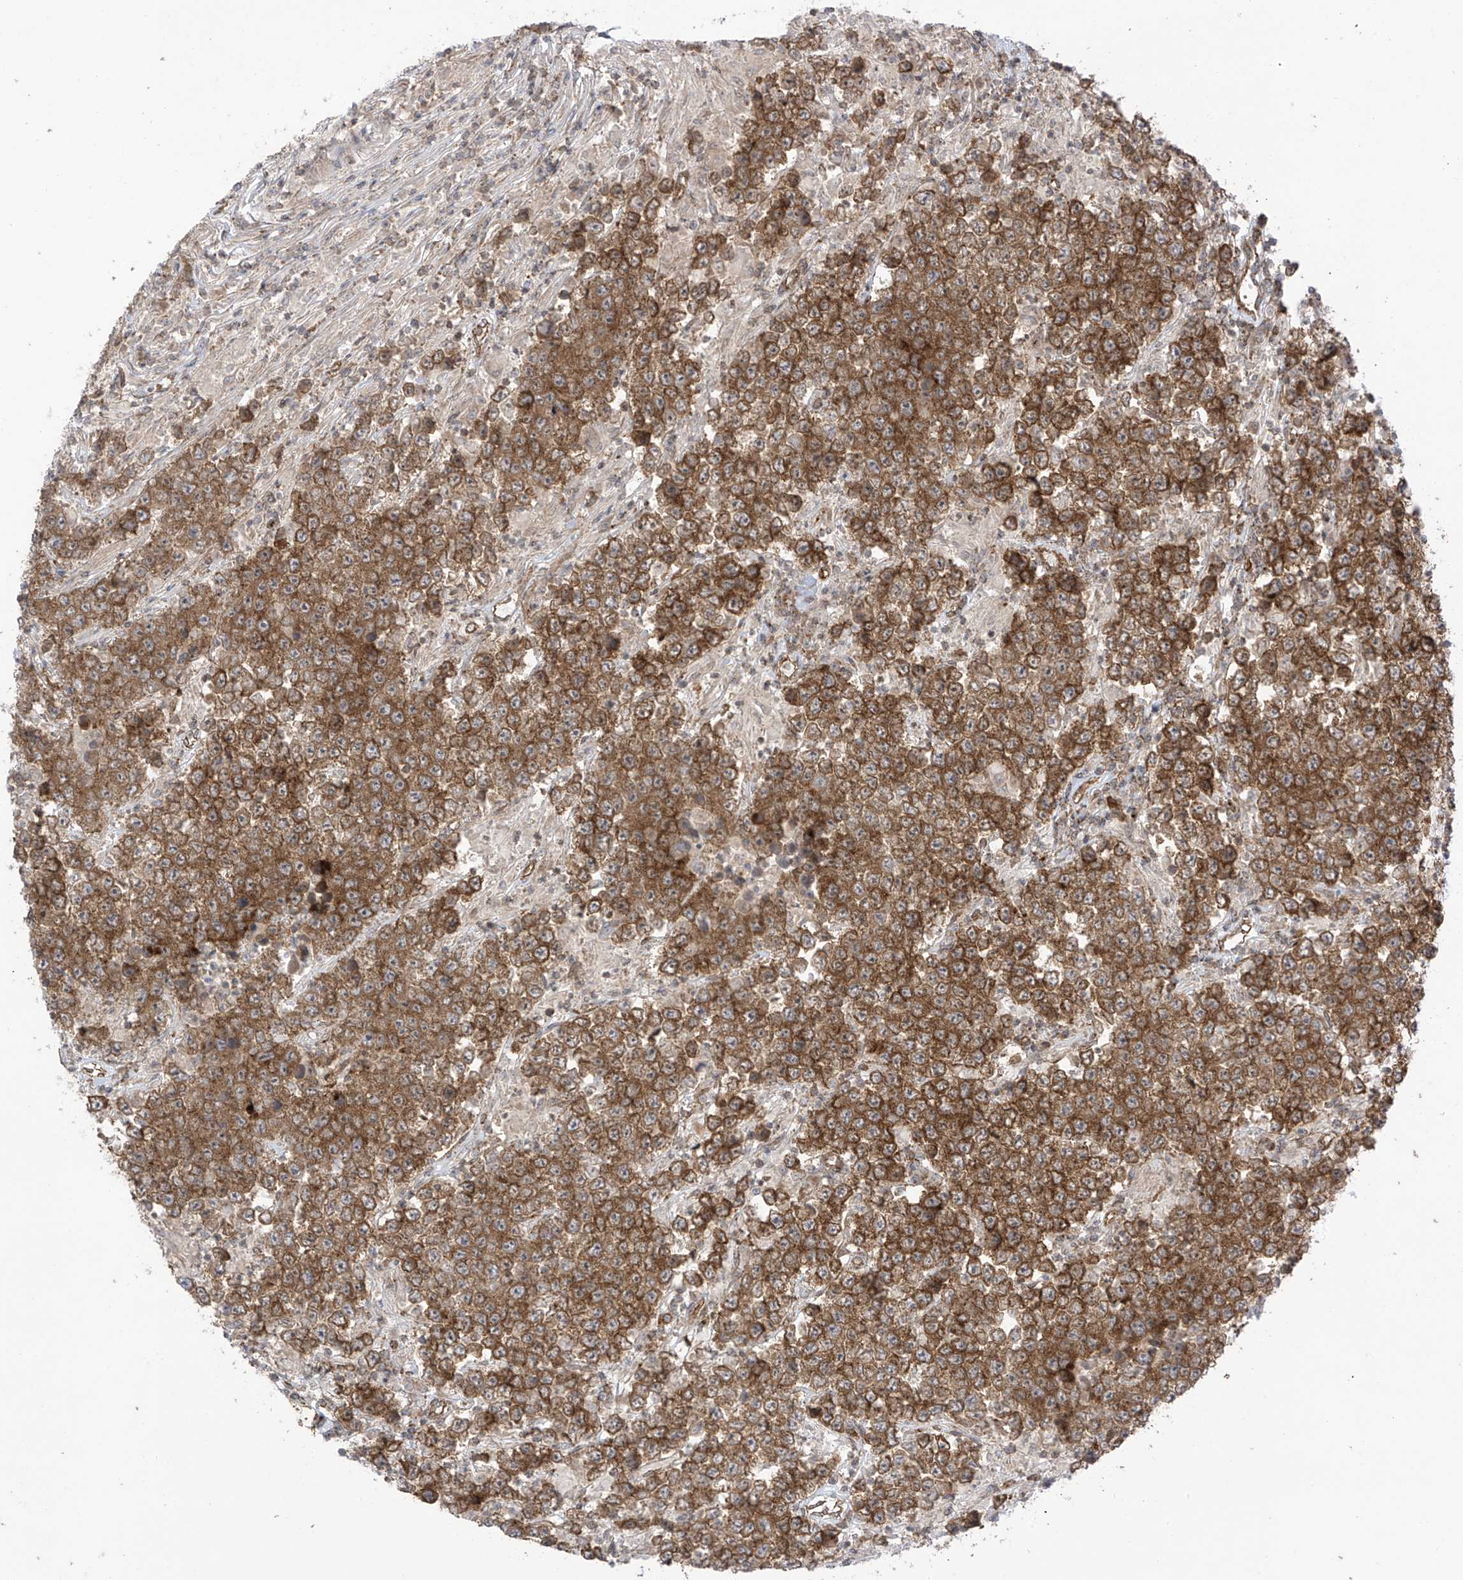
{"staining": {"intensity": "moderate", "quantity": ">75%", "location": "cytoplasmic/membranous"}, "tissue": "testis cancer", "cell_type": "Tumor cells", "image_type": "cancer", "snomed": [{"axis": "morphology", "description": "Normal tissue, NOS"}, {"axis": "morphology", "description": "Urothelial carcinoma, High grade"}, {"axis": "morphology", "description": "Seminoma, NOS"}, {"axis": "morphology", "description": "Carcinoma, Embryonal, NOS"}, {"axis": "topography", "description": "Urinary bladder"}, {"axis": "topography", "description": "Testis"}], "caption": "Human embryonal carcinoma (testis) stained with a brown dye shows moderate cytoplasmic/membranous positive staining in about >75% of tumor cells.", "gene": "REPS1", "patient": {"sex": "male", "age": 41}}